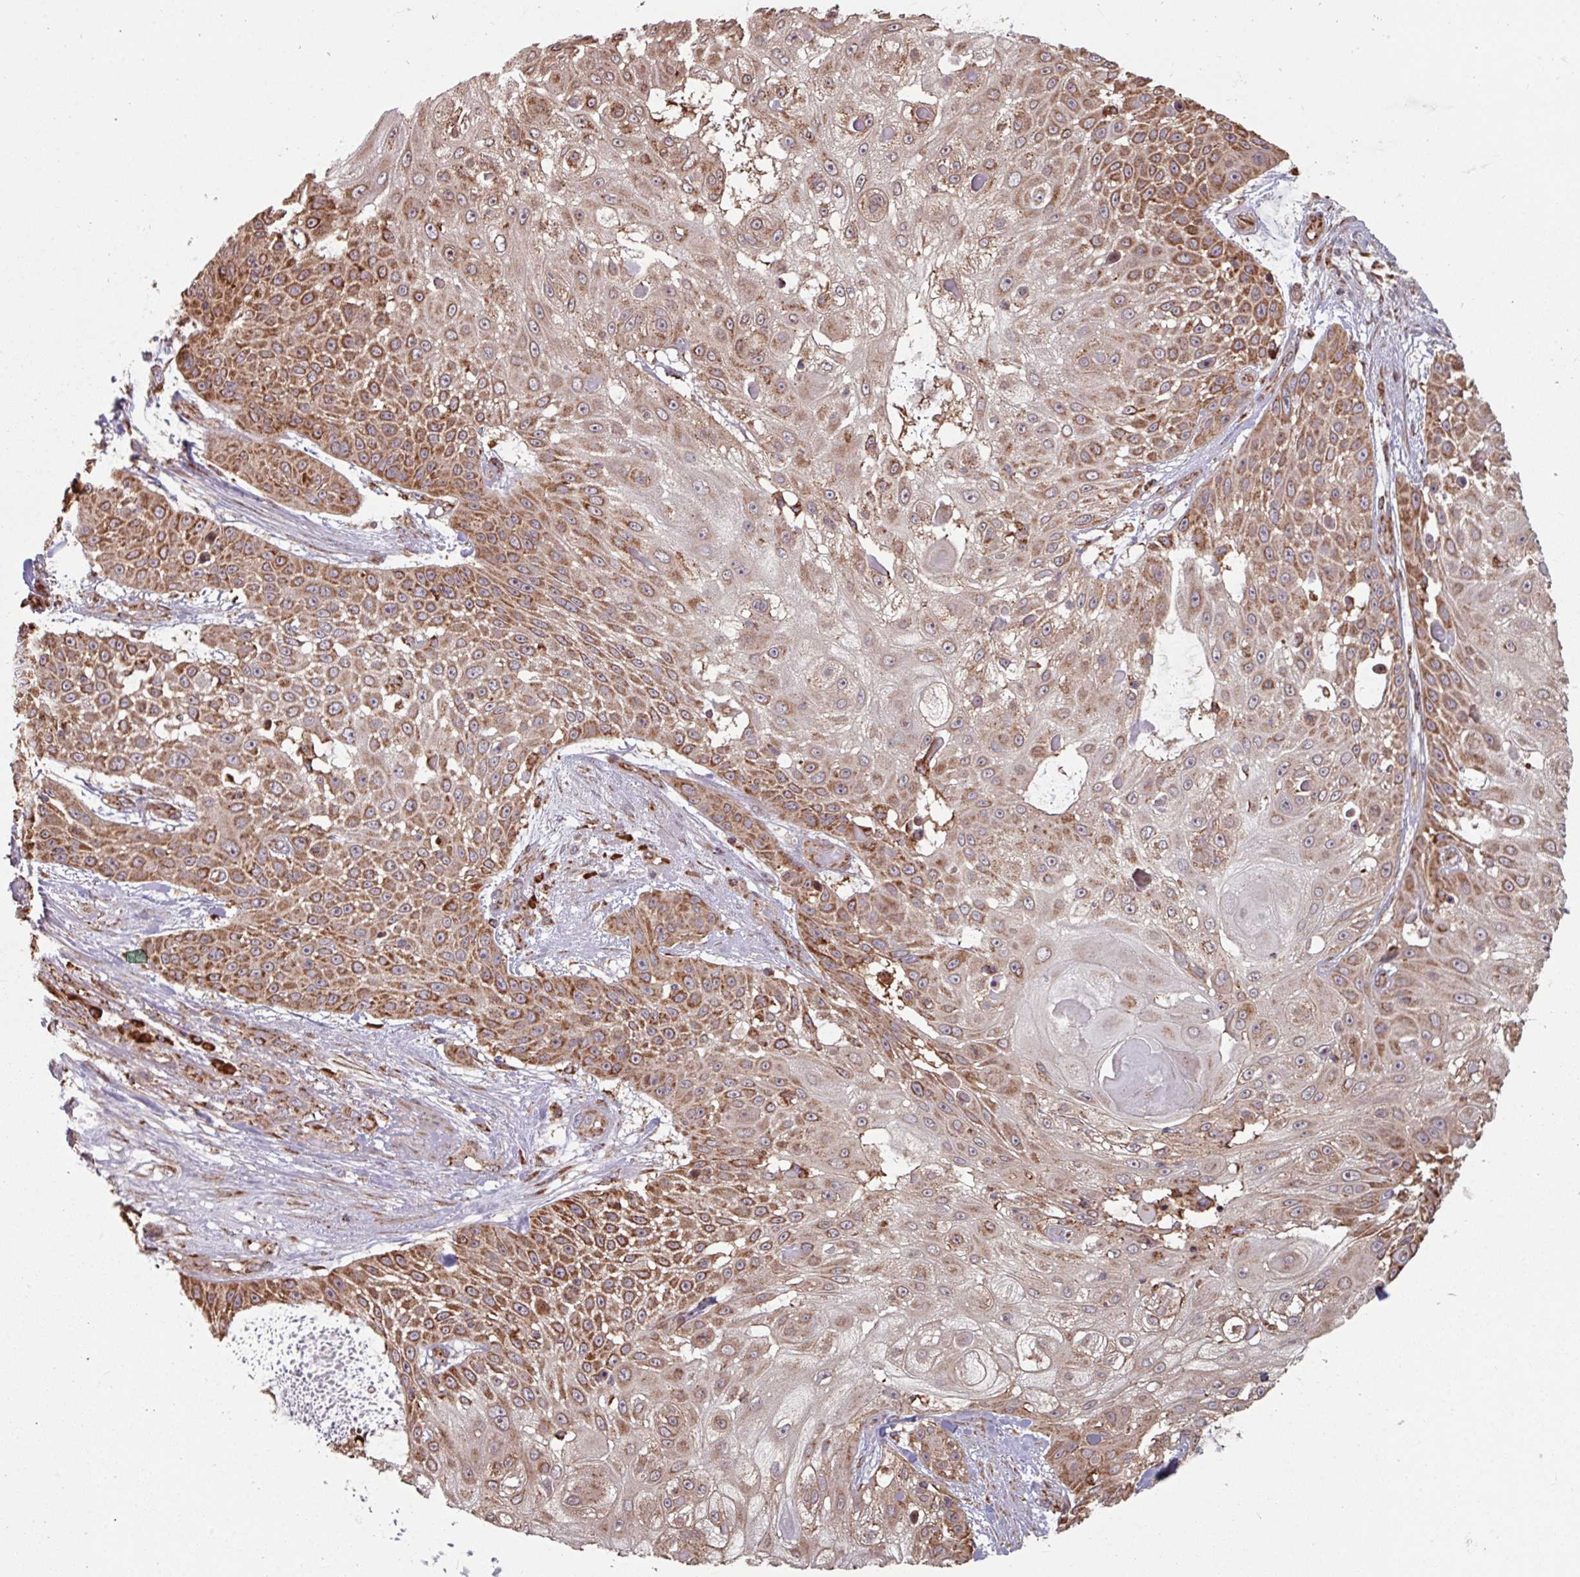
{"staining": {"intensity": "strong", "quantity": ">75%", "location": "cytoplasmic/membranous"}, "tissue": "skin cancer", "cell_type": "Tumor cells", "image_type": "cancer", "snomed": [{"axis": "morphology", "description": "Squamous cell carcinoma, NOS"}, {"axis": "topography", "description": "Skin"}], "caption": "Tumor cells show high levels of strong cytoplasmic/membranous positivity in about >75% of cells in skin squamous cell carcinoma.", "gene": "COX7C", "patient": {"sex": "female", "age": 86}}